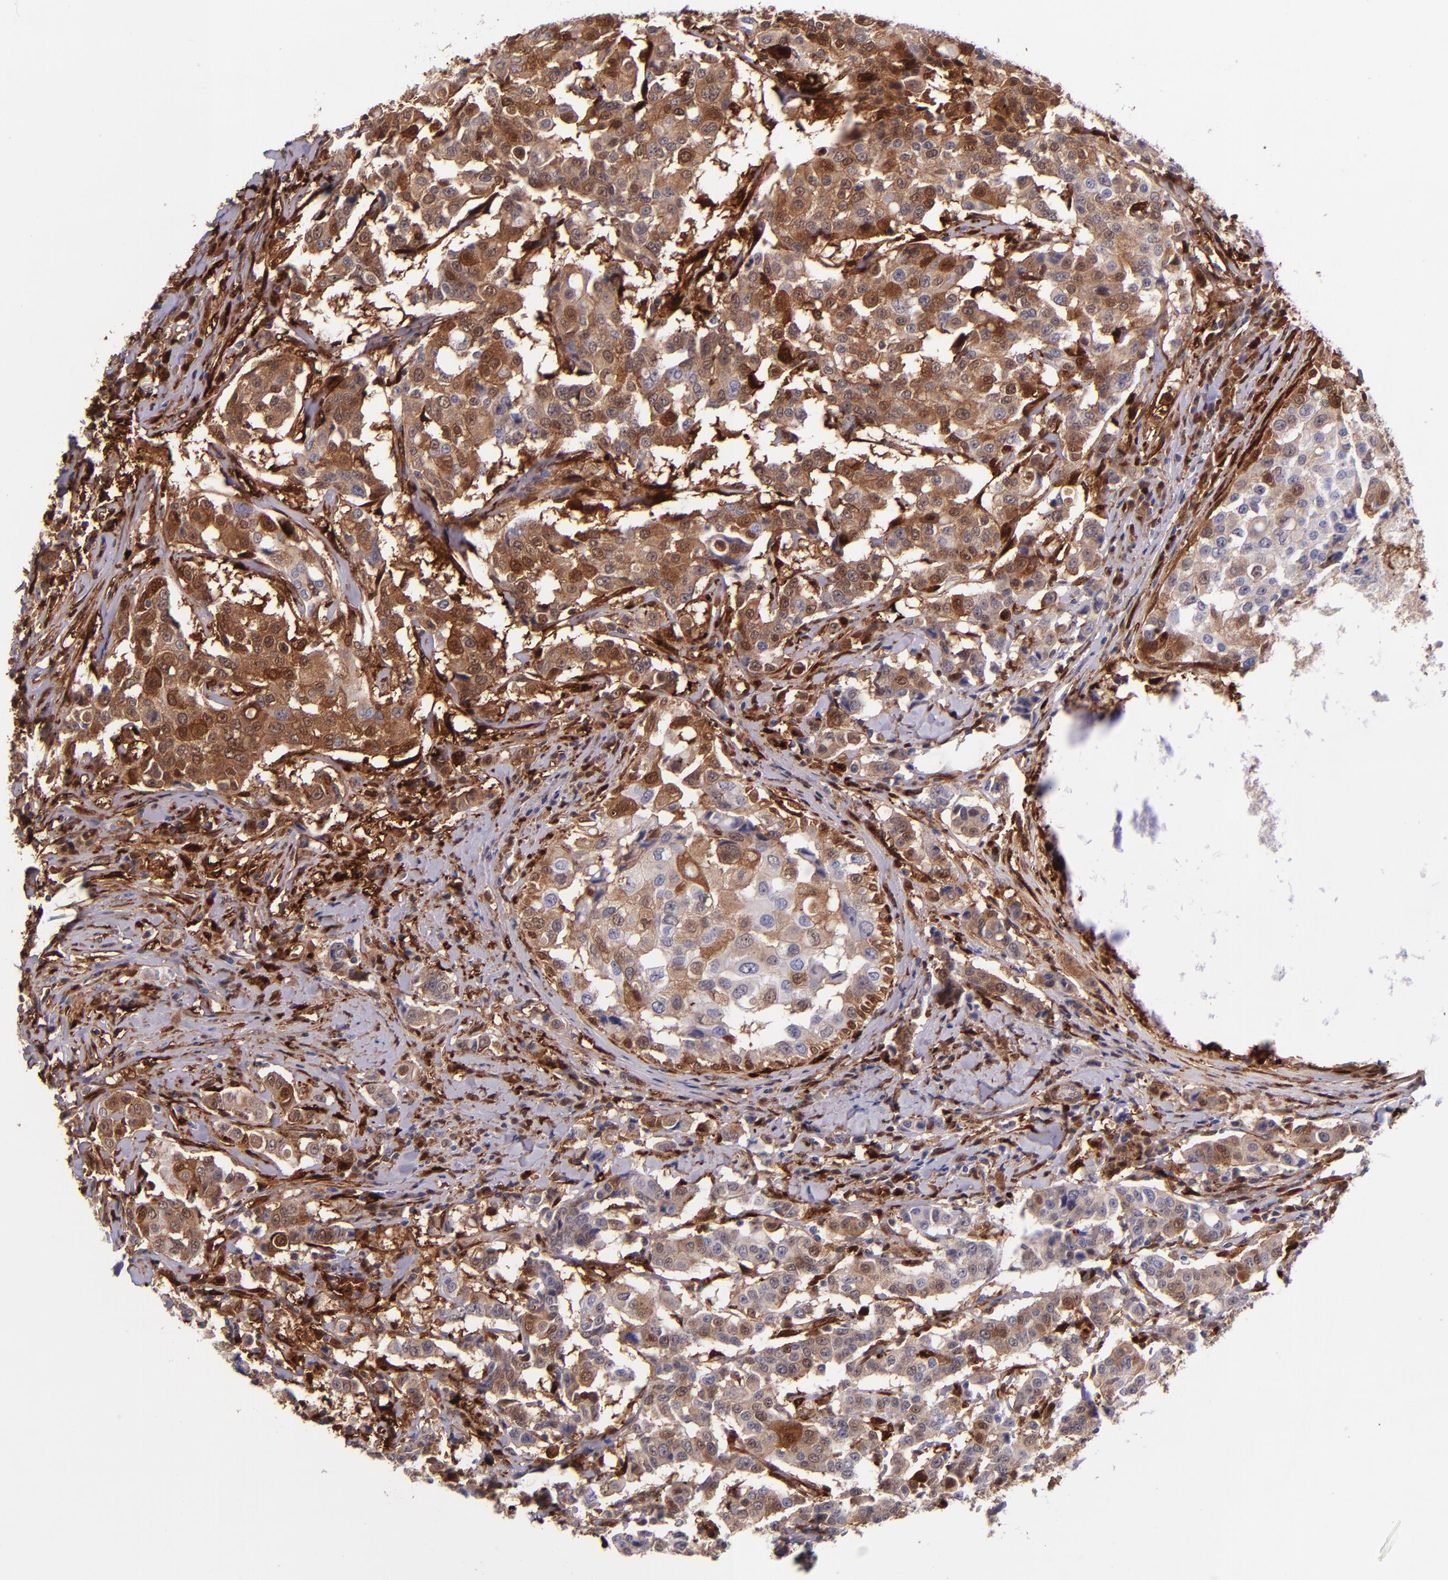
{"staining": {"intensity": "moderate", "quantity": ">75%", "location": "cytoplasmic/membranous,nuclear"}, "tissue": "breast cancer", "cell_type": "Tumor cells", "image_type": "cancer", "snomed": [{"axis": "morphology", "description": "Duct carcinoma"}, {"axis": "topography", "description": "Breast"}], "caption": "An IHC photomicrograph of tumor tissue is shown. Protein staining in brown labels moderate cytoplasmic/membranous and nuclear positivity in breast cancer within tumor cells.", "gene": "LGALS1", "patient": {"sex": "female", "age": 27}}